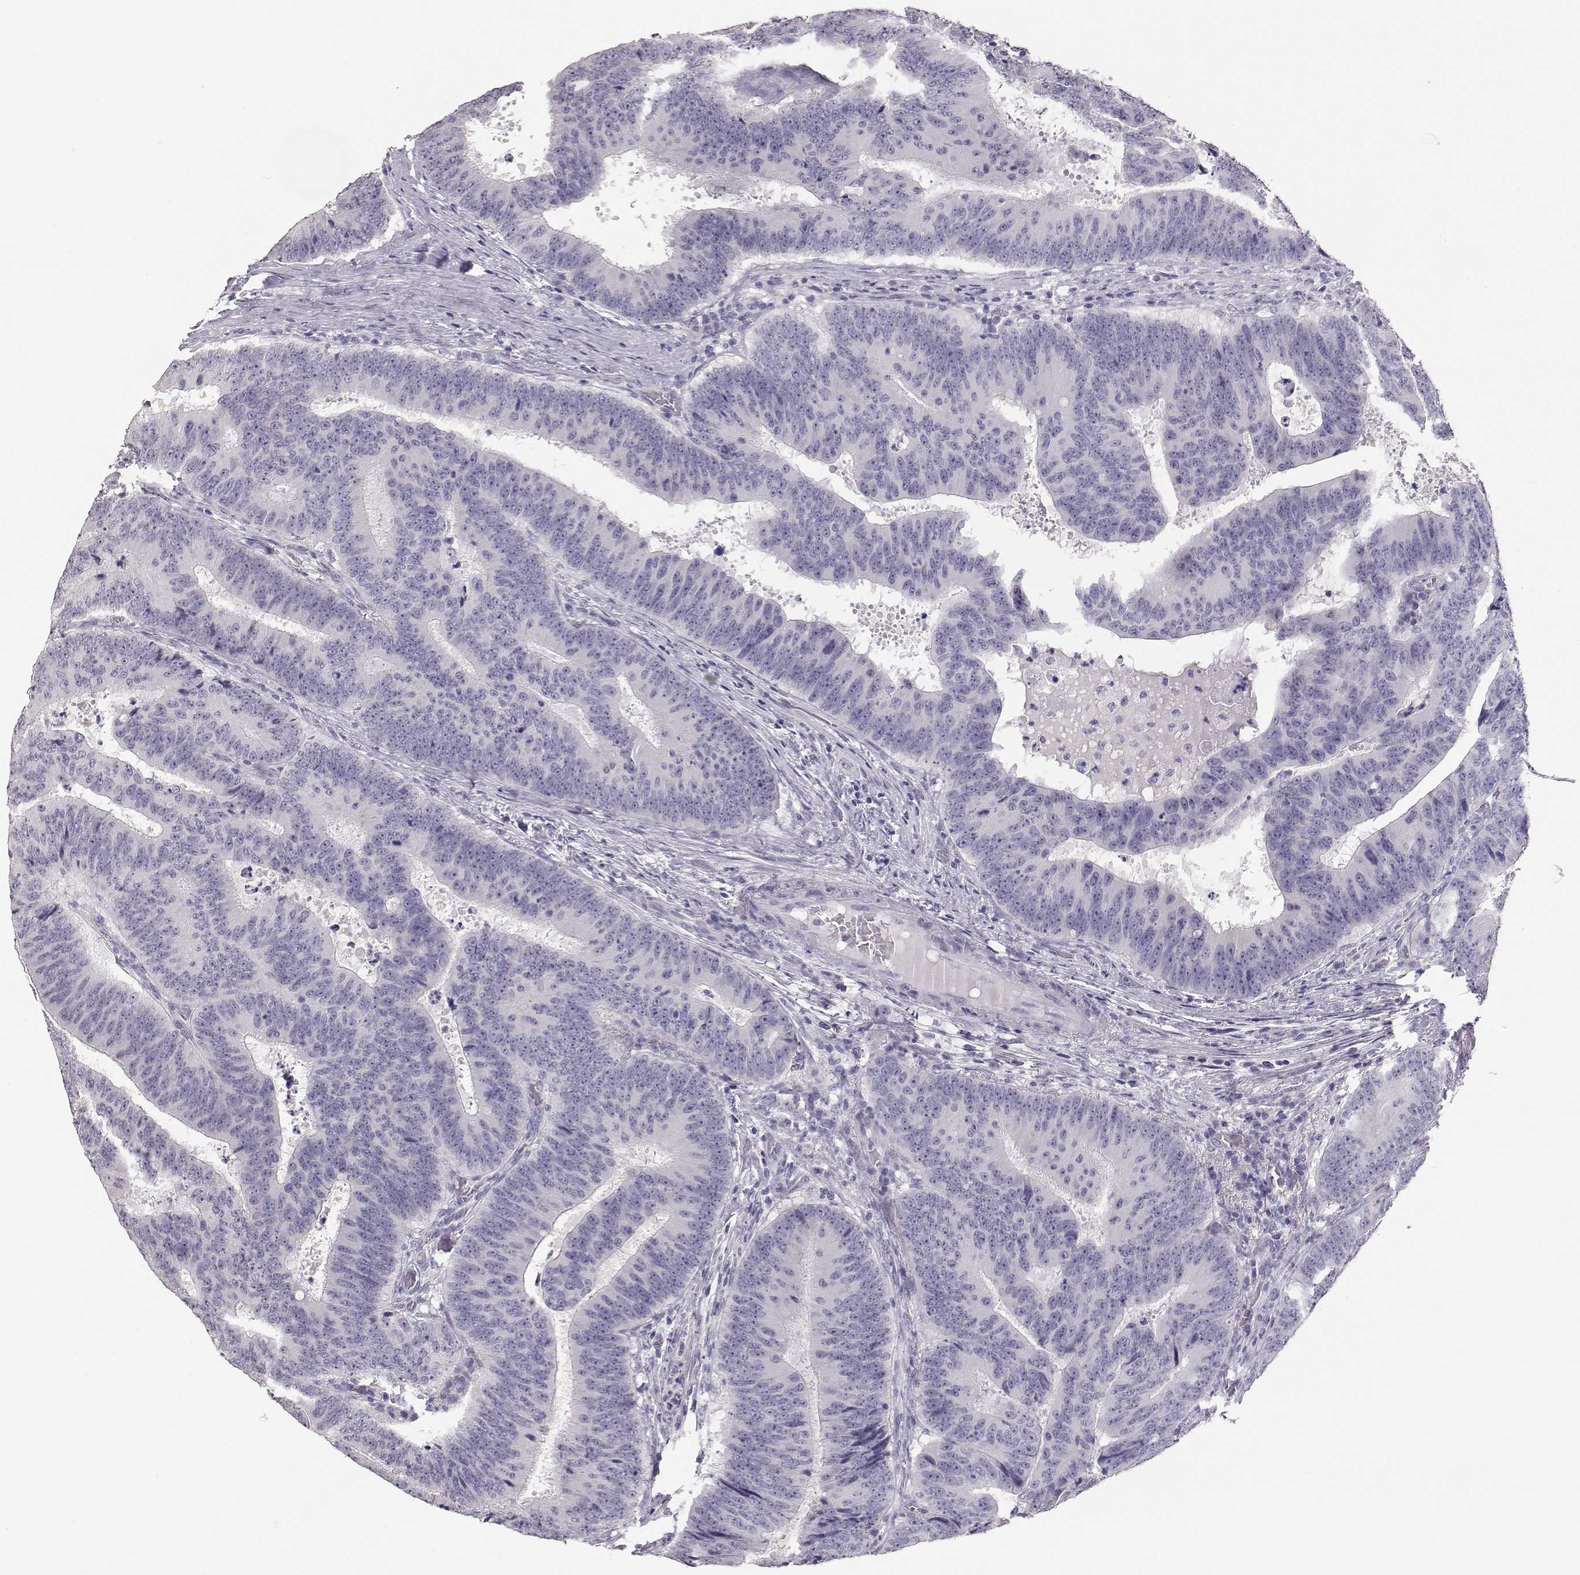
{"staining": {"intensity": "negative", "quantity": "none", "location": "none"}, "tissue": "colorectal cancer", "cell_type": "Tumor cells", "image_type": "cancer", "snomed": [{"axis": "morphology", "description": "Adenocarcinoma, NOS"}, {"axis": "topography", "description": "Colon"}], "caption": "Tumor cells are negative for brown protein staining in colorectal cancer.", "gene": "TKTL1", "patient": {"sex": "female", "age": 82}}